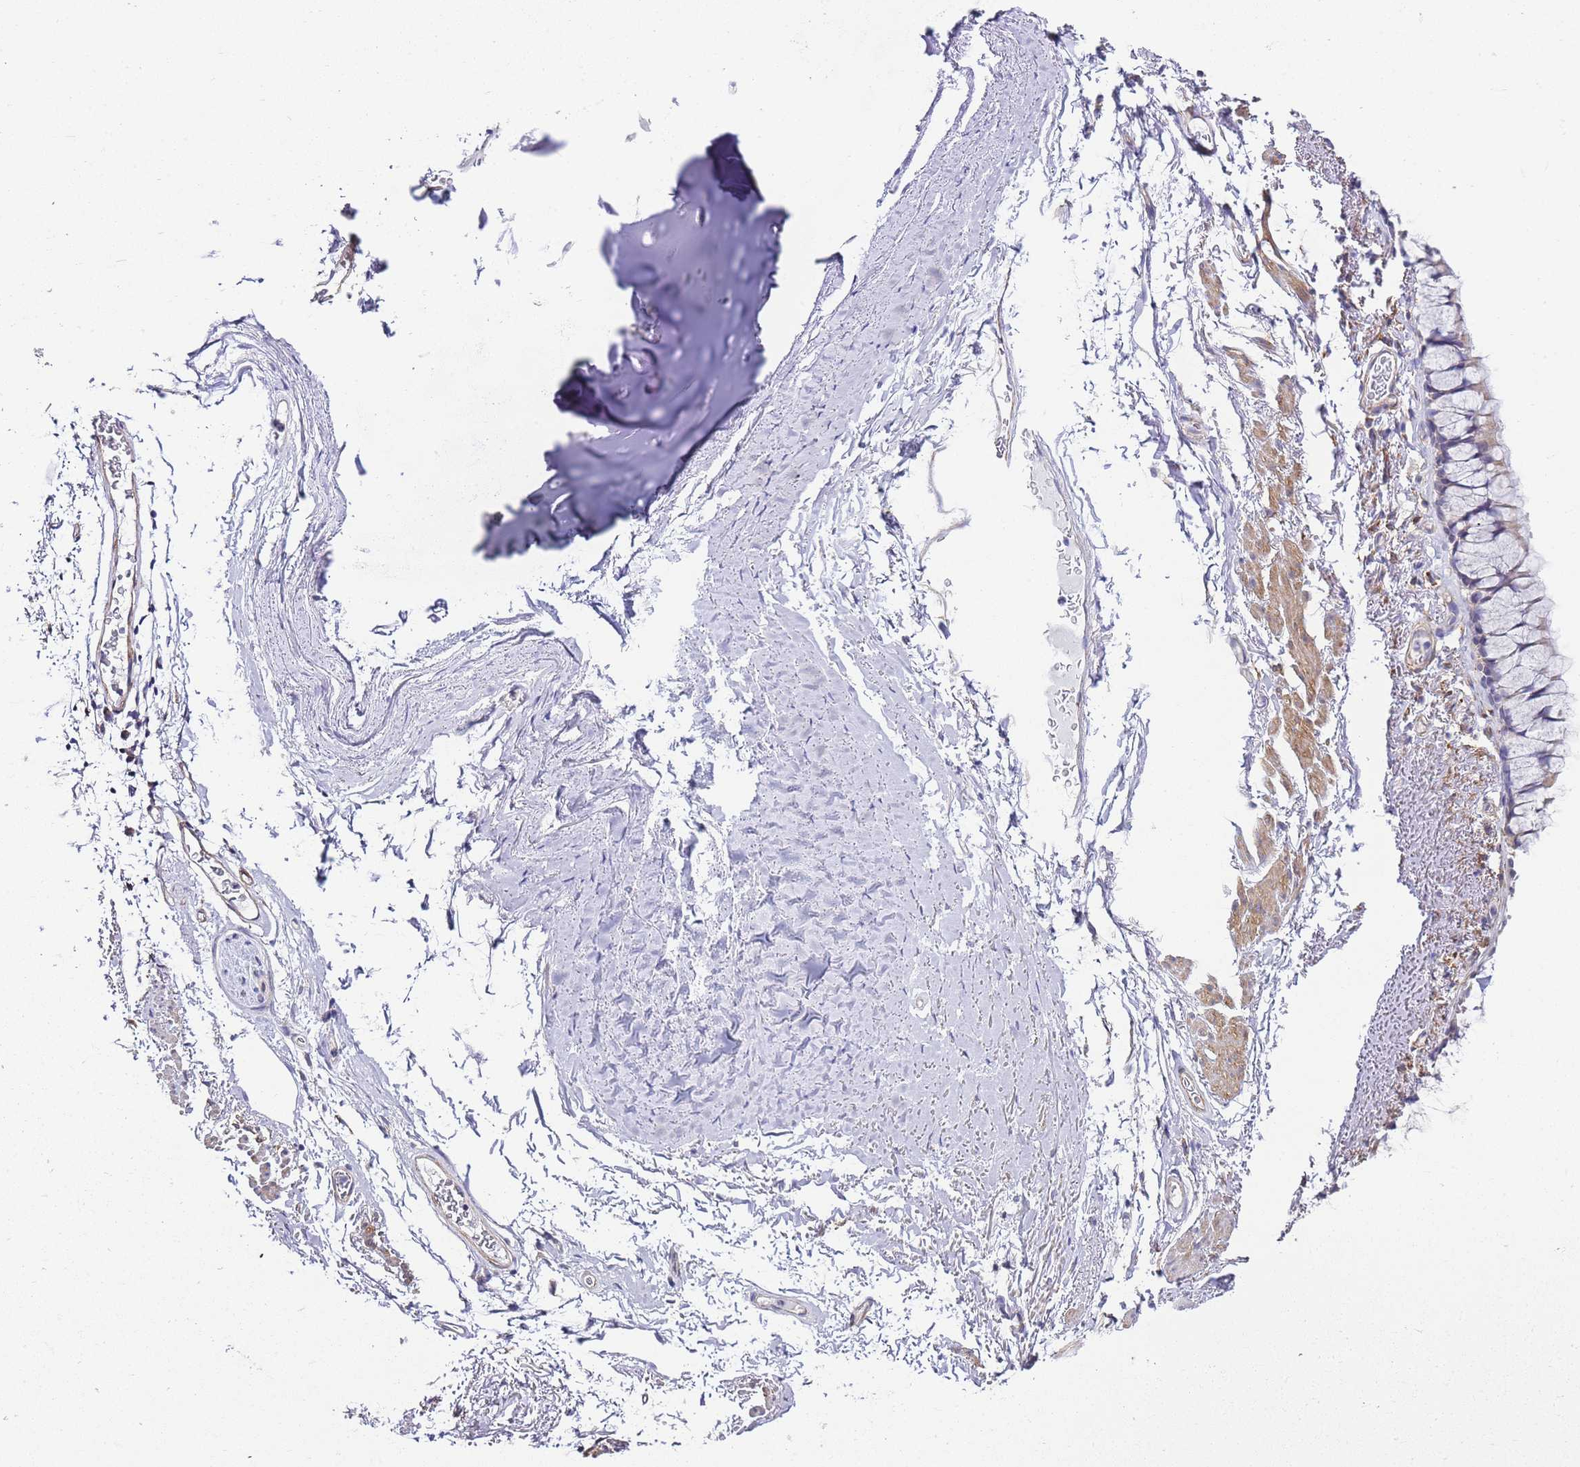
{"staining": {"intensity": "negative", "quantity": "none", "location": "none"}, "tissue": "adipose tissue", "cell_type": "Adipocytes", "image_type": "normal", "snomed": [{"axis": "morphology", "description": "Normal tissue, NOS"}, {"axis": "topography", "description": "Cartilage tissue"}, {"axis": "topography", "description": "Bronchus"}], "caption": "Protein analysis of benign adipose tissue shows no significant positivity in adipocytes. (DAB (3,3'-diaminobenzidine) immunohistochemistry visualized using brightfield microscopy, high magnification).", "gene": "PDCD7", "patient": {"sex": "female", "age": 73}}